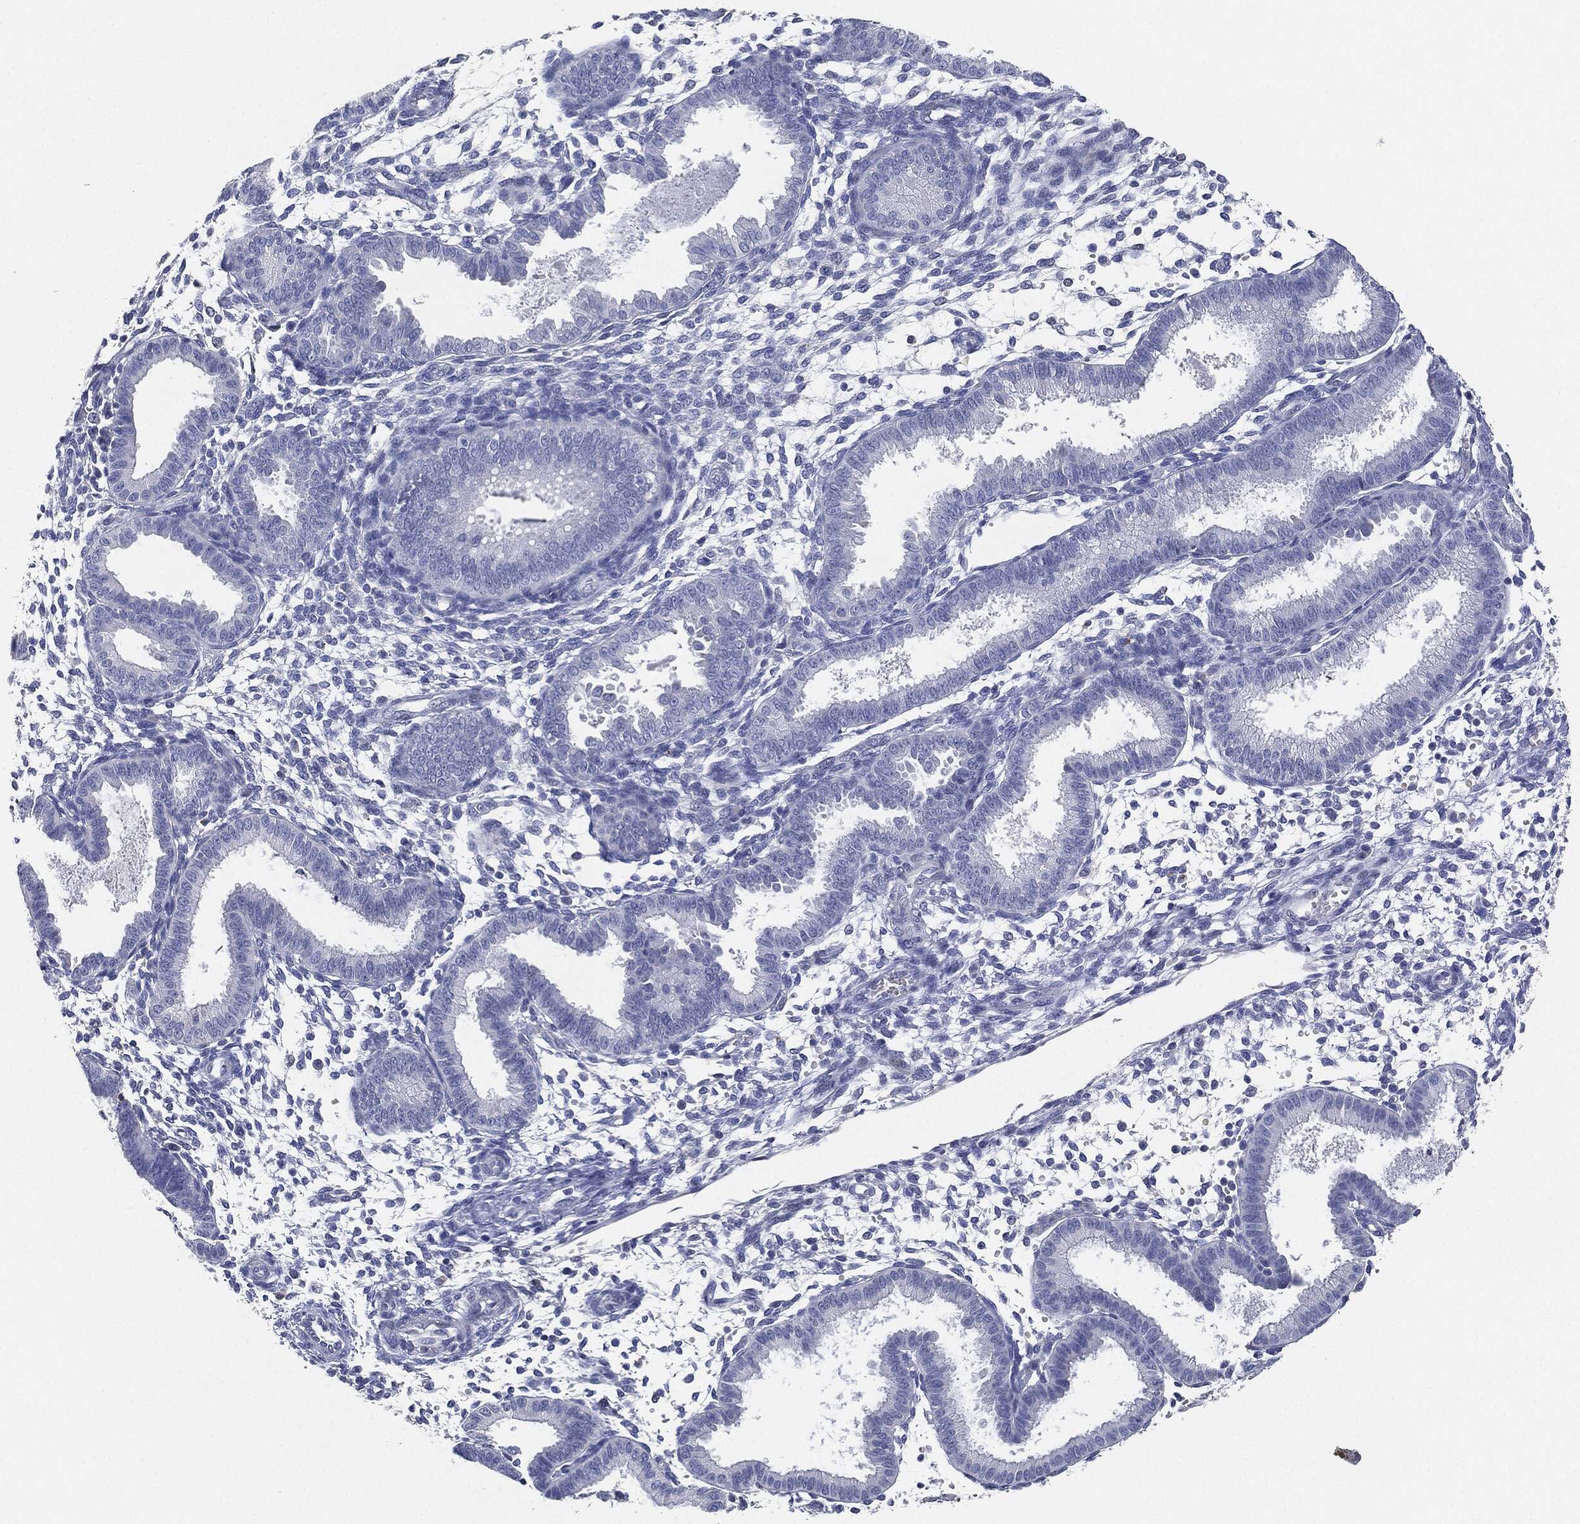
{"staining": {"intensity": "negative", "quantity": "none", "location": "none"}, "tissue": "endometrium", "cell_type": "Cells in endometrial stroma", "image_type": "normal", "snomed": [{"axis": "morphology", "description": "Normal tissue, NOS"}, {"axis": "topography", "description": "Endometrium"}], "caption": "IHC of normal endometrium exhibits no staining in cells in endometrial stroma. (Stains: DAB immunohistochemistry (IHC) with hematoxylin counter stain, Microscopy: brightfield microscopy at high magnification).", "gene": "NTRK1", "patient": {"sex": "female", "age": 43}}